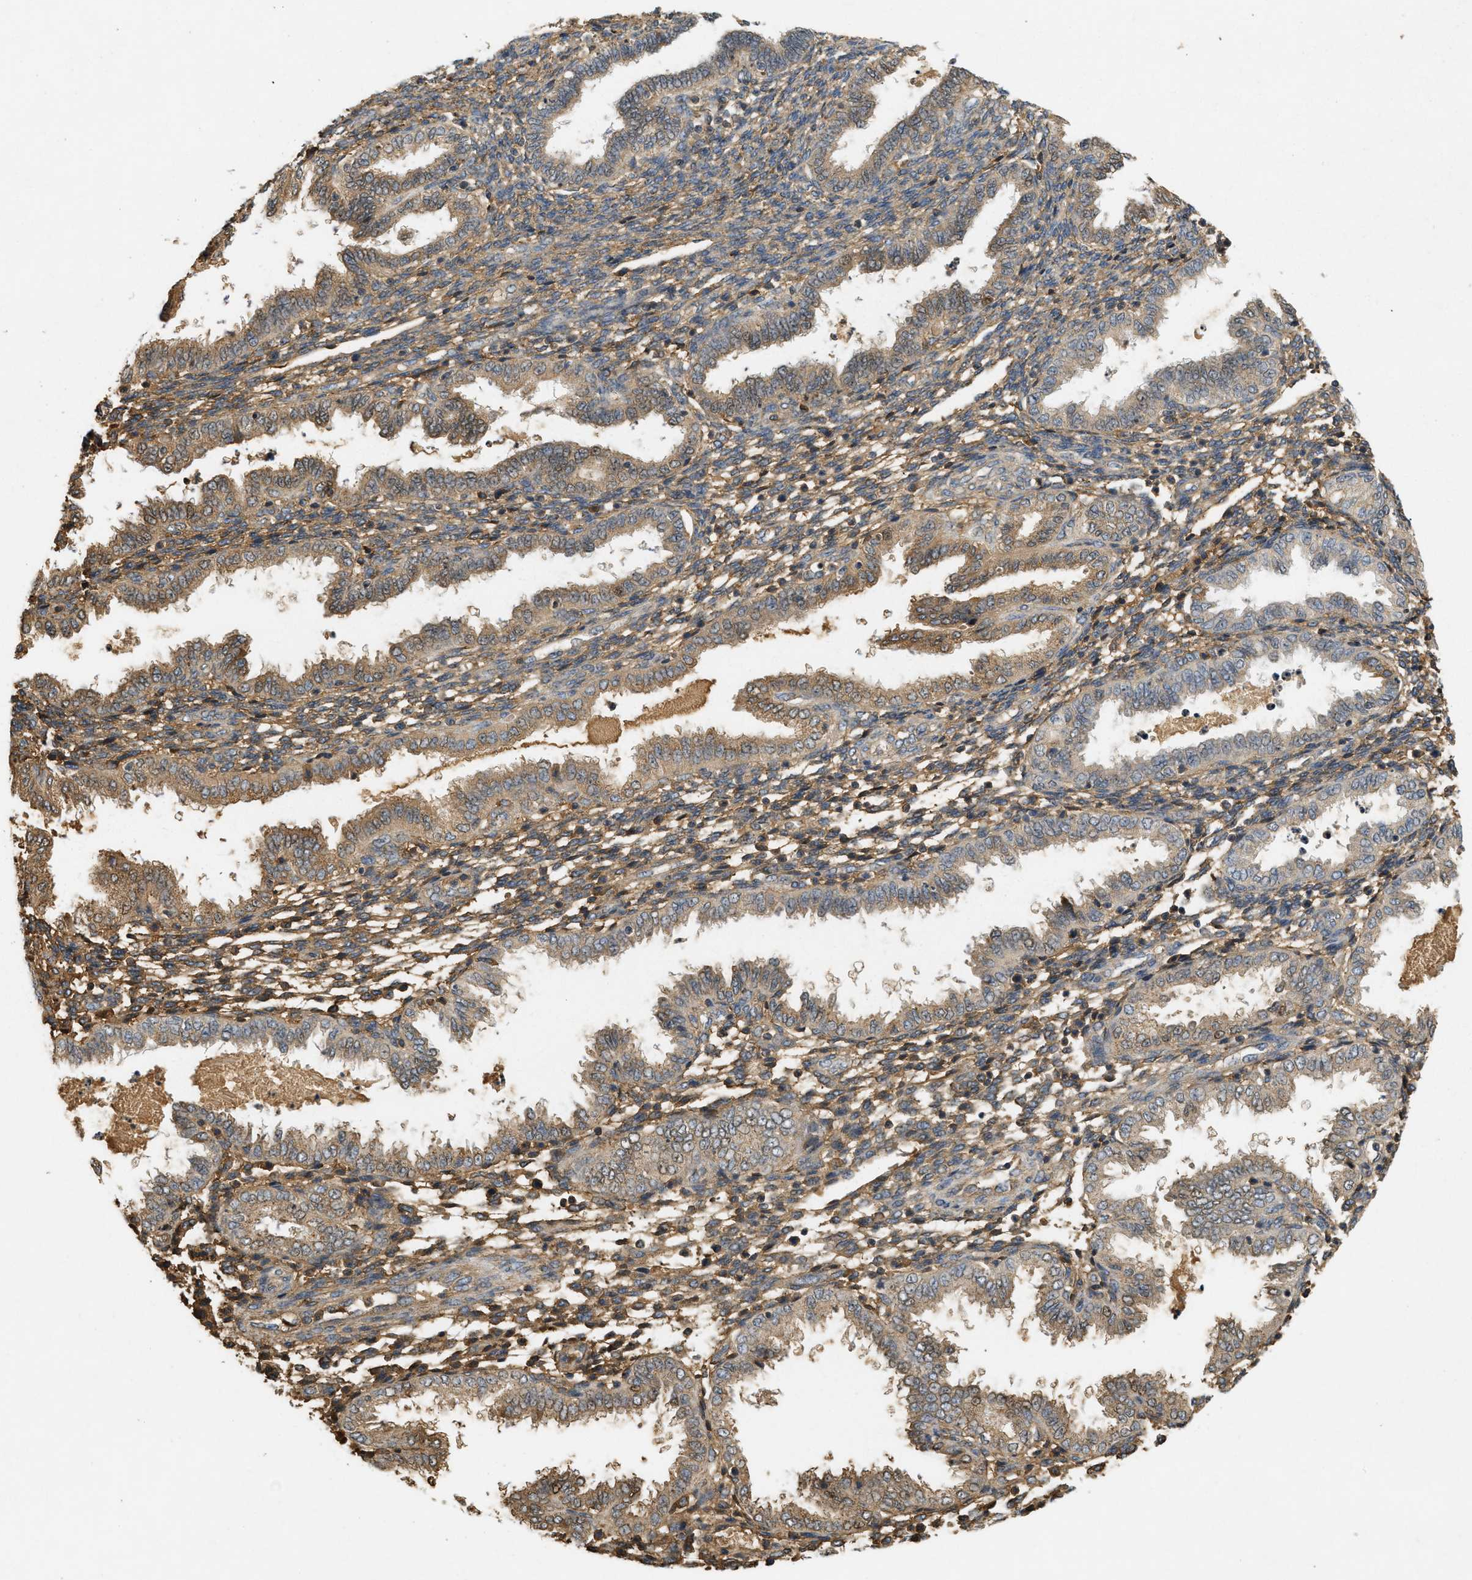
{"staining": {"intensity": "moderate", "quantity": "25%-75%", "location": "cytoplasmic/membranous"}, "tissue": "endometrium", "cell_type": "Cells in endometrial stroma", "image_type": "normal", "snomed": [{"axis": "morphology", "description": "Normal tissue, NOS"}, {"axis": "topography", "description": "Endometrium"}], "caption": "High-magnification brightfield microscopy of normal endometrium stained with DAB (3,3'-diaminobenzidine) (brown) and counterstained with hematoxylin (blue). cells in endometrial stroma exhibit moderate cytoplasmic/membranous positivity is present in approximately25%-75% of cells. (DAB (3,3'-diaminobenzidine) IHC, brown staining for protein, blue staining for nuclei).", "gene": "F8", "patient": {"sex": "female", "age": 33}}